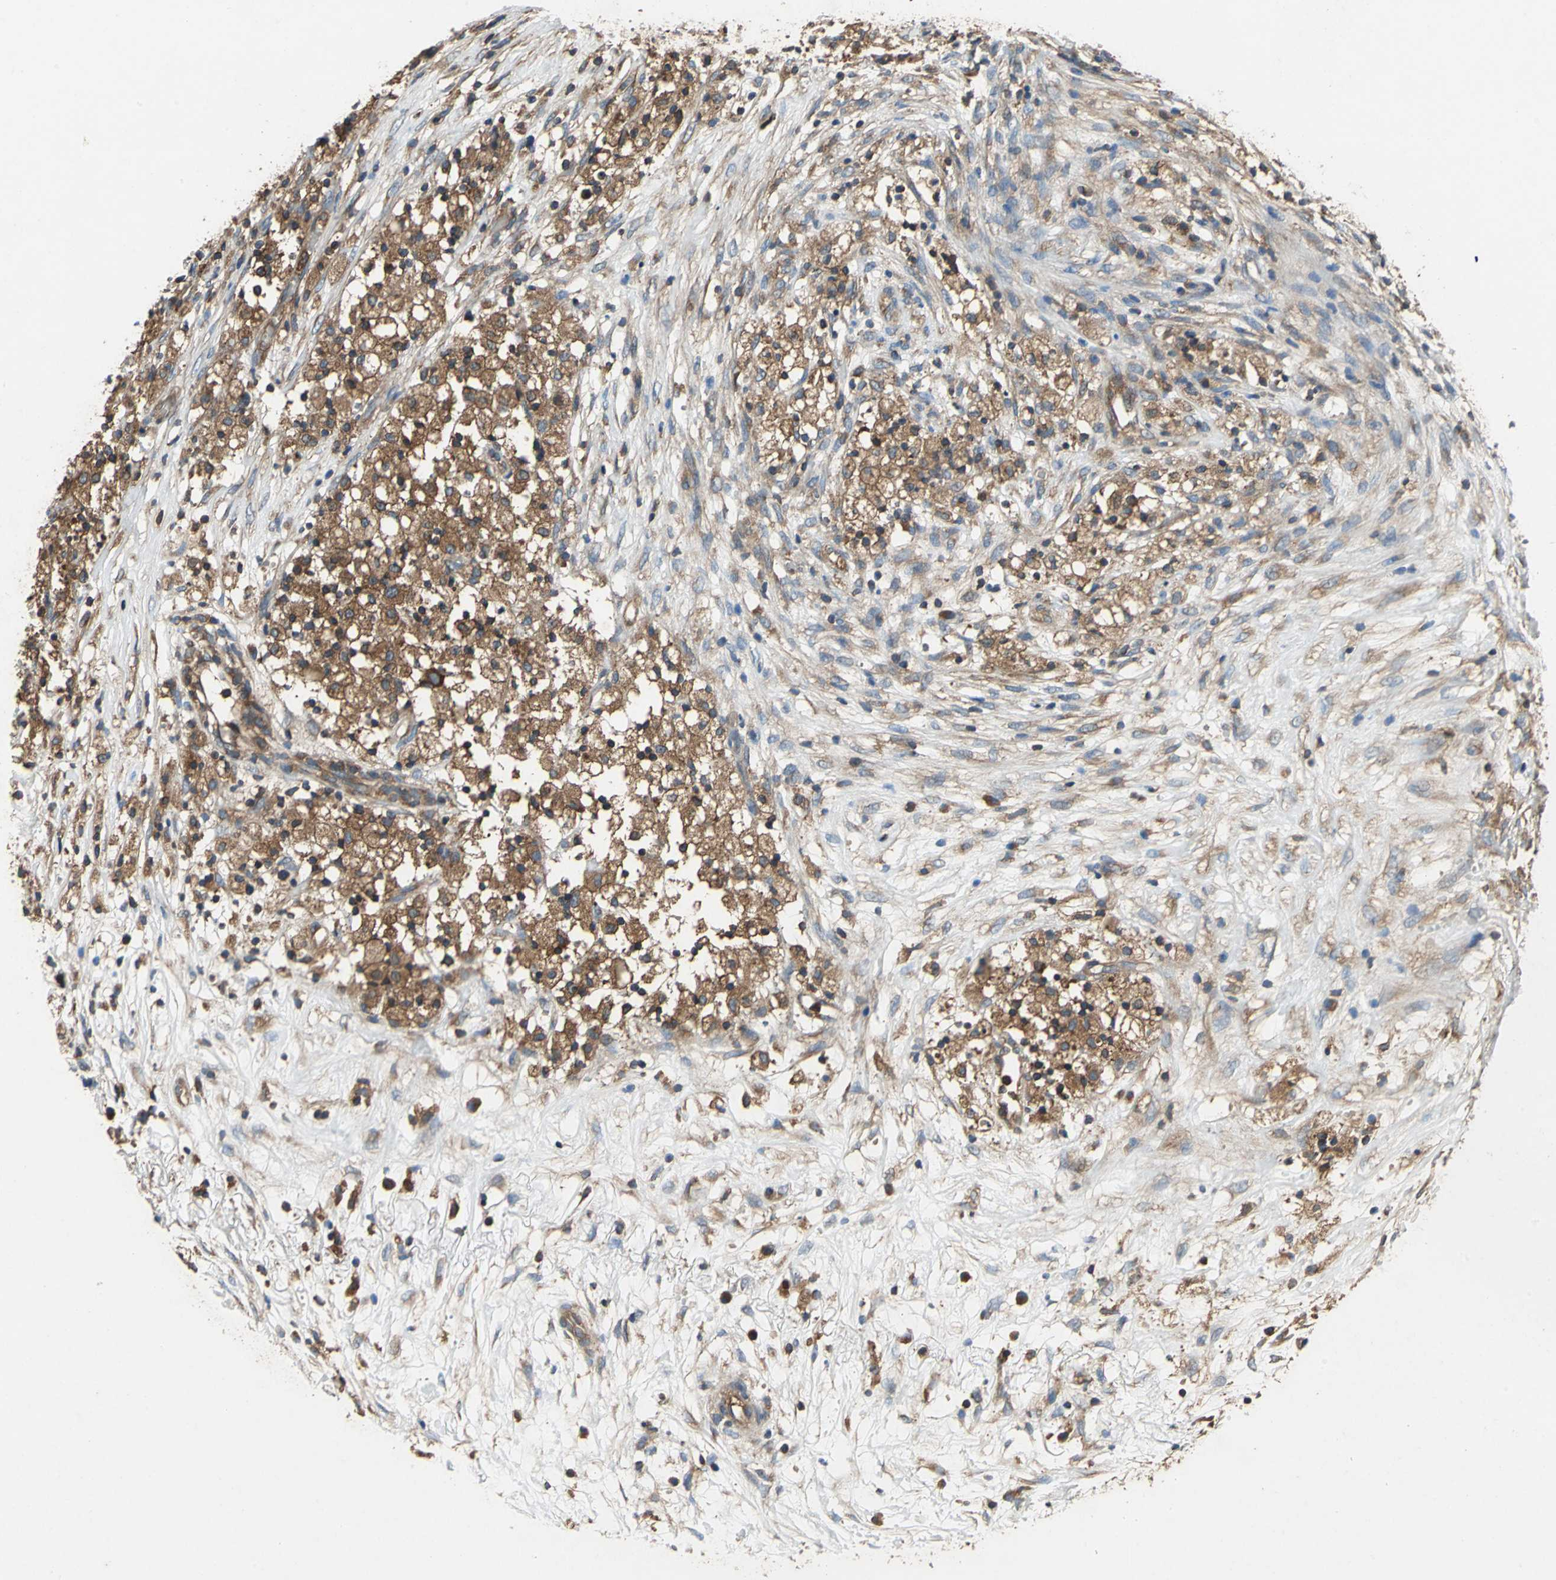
{"staining": {"intensity": "strong", "quantity": ">75%", "location": "cytoplasmic/membranous"}, "tissue": "ovarian cancer", "cell_type": "Tumor cells", "image_type": "cancer", "snomed": [{"axis": "morphology", "description": "Carcinoma, endometroid"}, {"axis": "topography", "description": "Ovary"}], "caption": "Endometroid carcinoma (ovarian) tissue demonstrates strong cytoplasmic/membranous expression in approximately >75% of tumor cells, visualized by immunohistochemistry. (DAB IHC with brightfield microscopy, high magnification).", "gene": "CAPN1", "patient": {"sex": "female", "age": 42}}